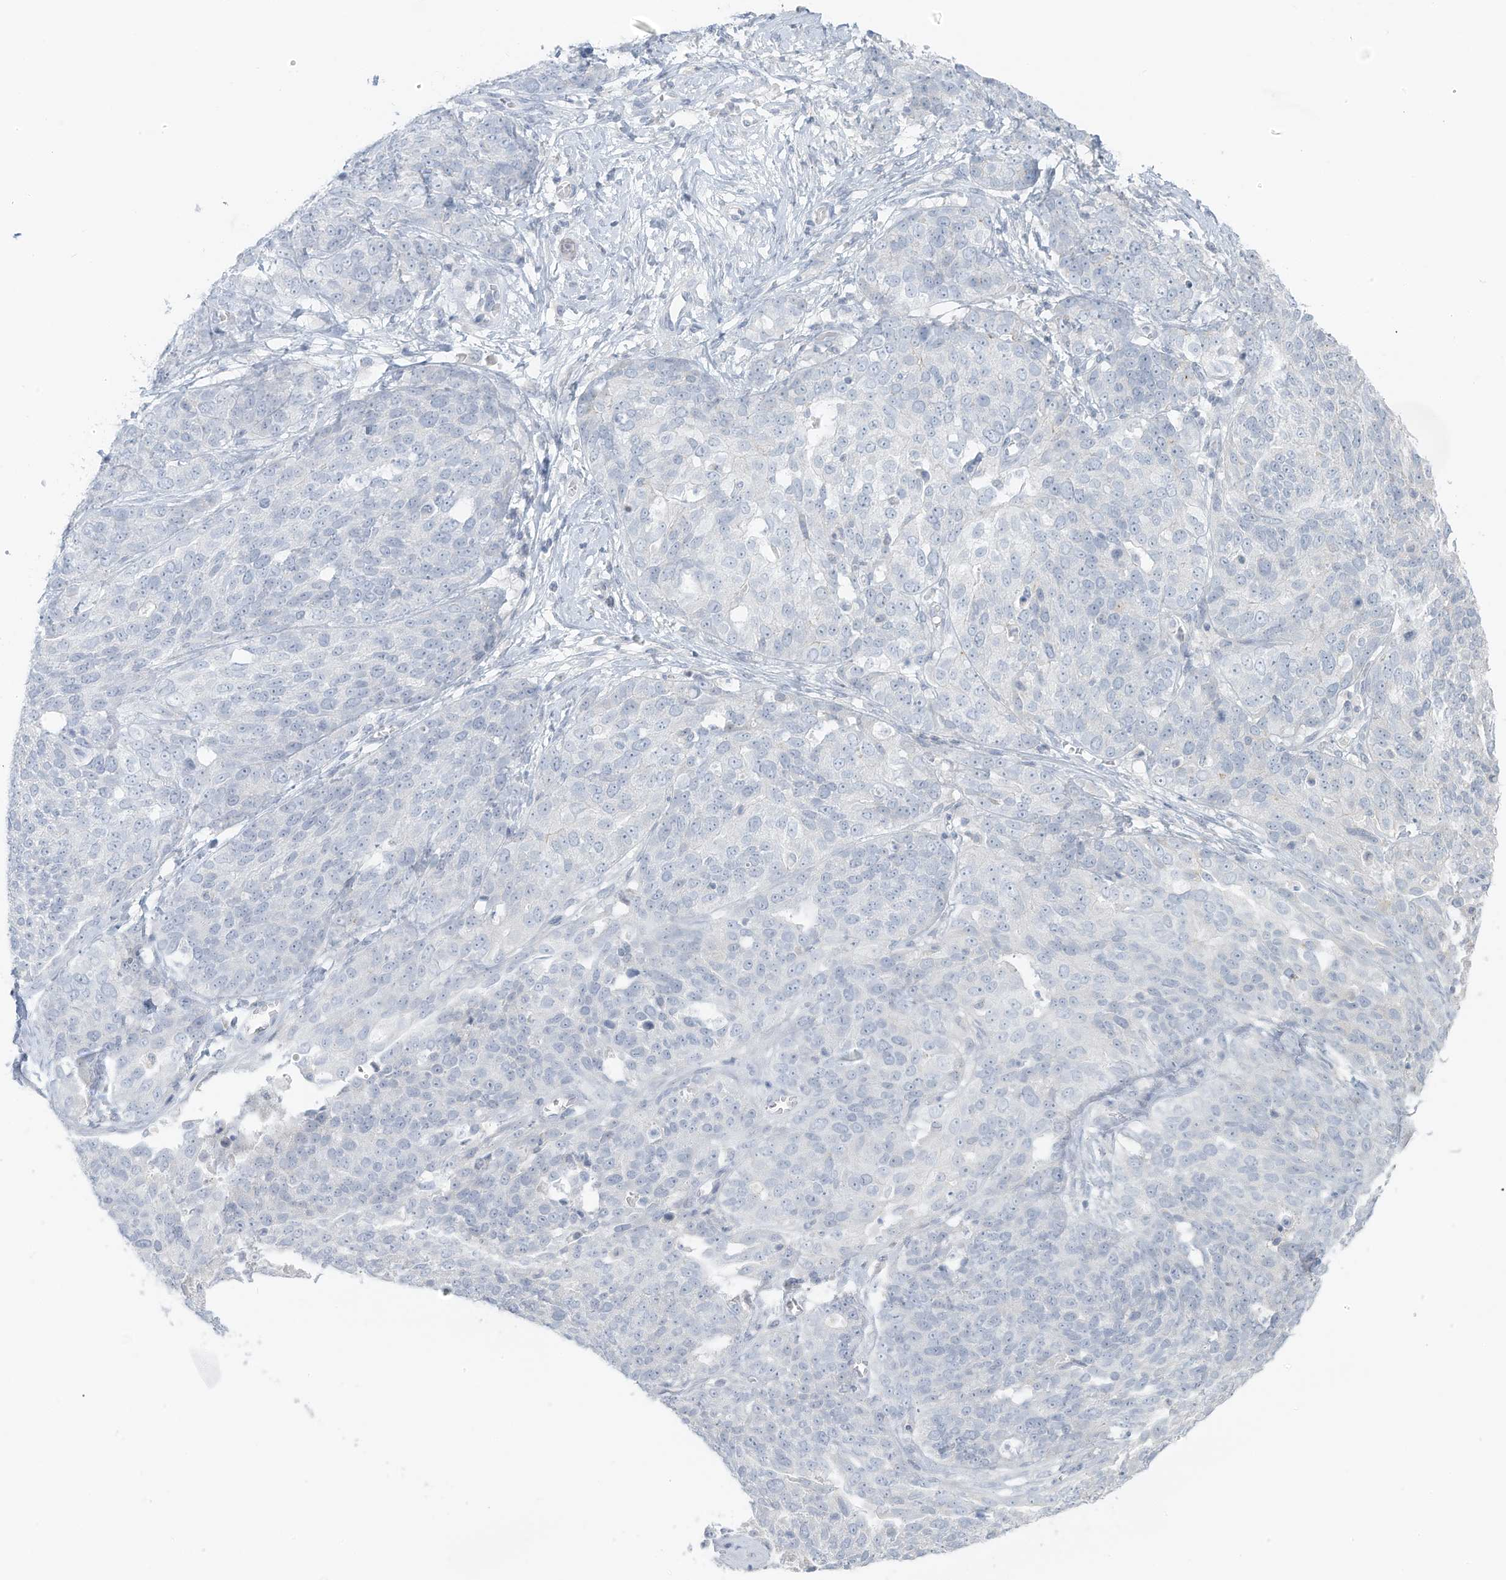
{"staining": {"intensity": "negative", "quantity": "none", "location": "none"}, "tissue": "ovarian cancer", "cell_type": "Tumor cells", "image_type": "cancer", "snomed": [{"axis": "morphology", "description": "Cystadenocarcinoma, serous, NOS"}, {"axis": "topography", "description": "Ovary"}], "caption": "Ovarian cancer was stained to show a protein in brown. There is no significant expression in tumor cells.", "gene": "SLC25A43", "patient": {"sex": "female", "age": 44}}